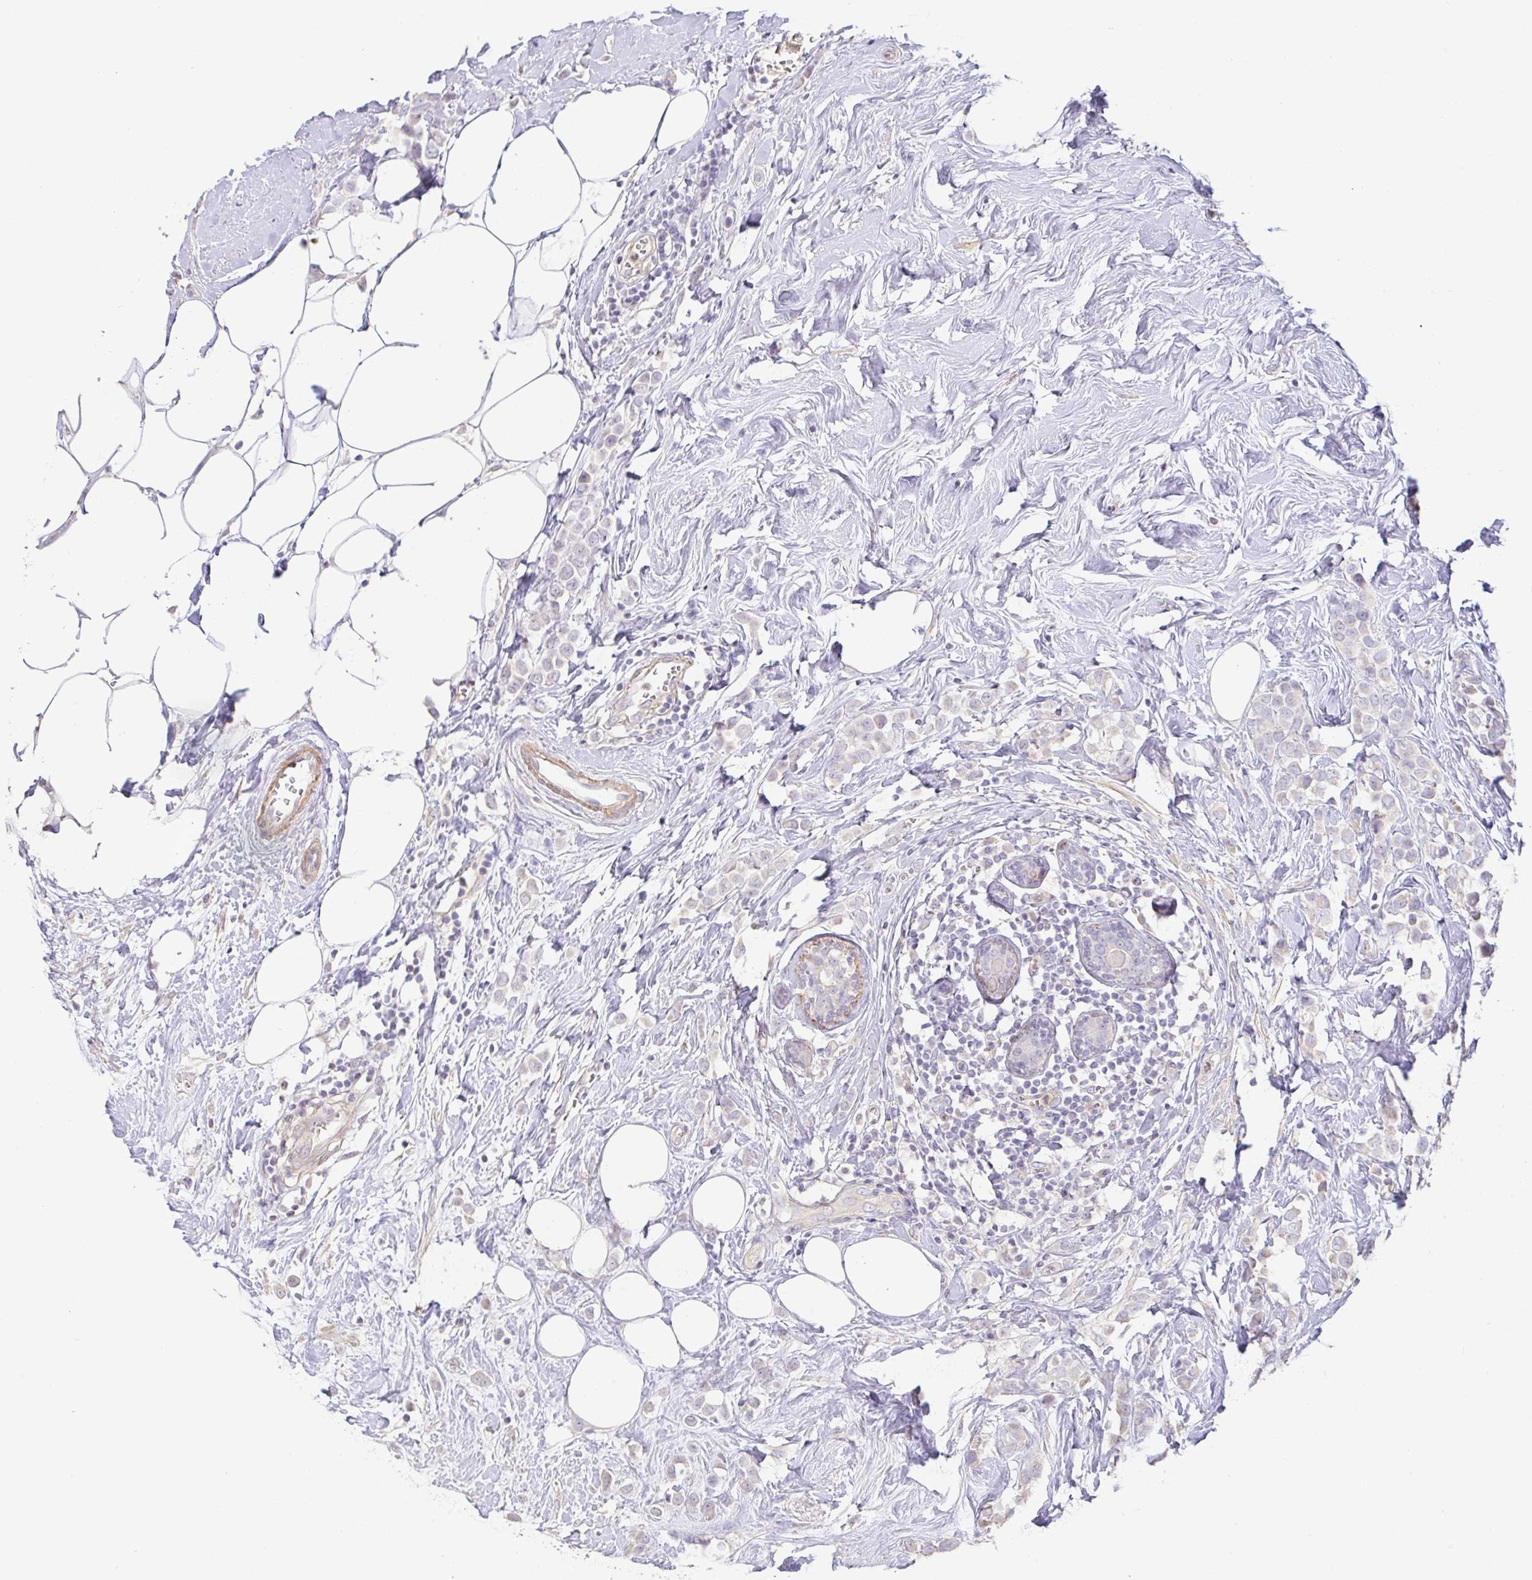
{"staining": {"intensity": "negative", "quantity": "none", "location": "none"}, "tissue": "breast cancer", "cell_type": "Tumor cells", "image_type": "cancer", "snomed": [{"axis": "morphology", "description": "Duct carcinoma"}, {"axis": "topography", "description": "Breast"}], "caption": "An image of human breast cancer (intraductal carcinoma) is negative for staining in tumor cells. (DAB (3,3'-diaminobenzidine) immunohistochemistry with hematoxylin counter stain).", "gene": "PYGM", "patient": {"sex": "female", "age": 80}}